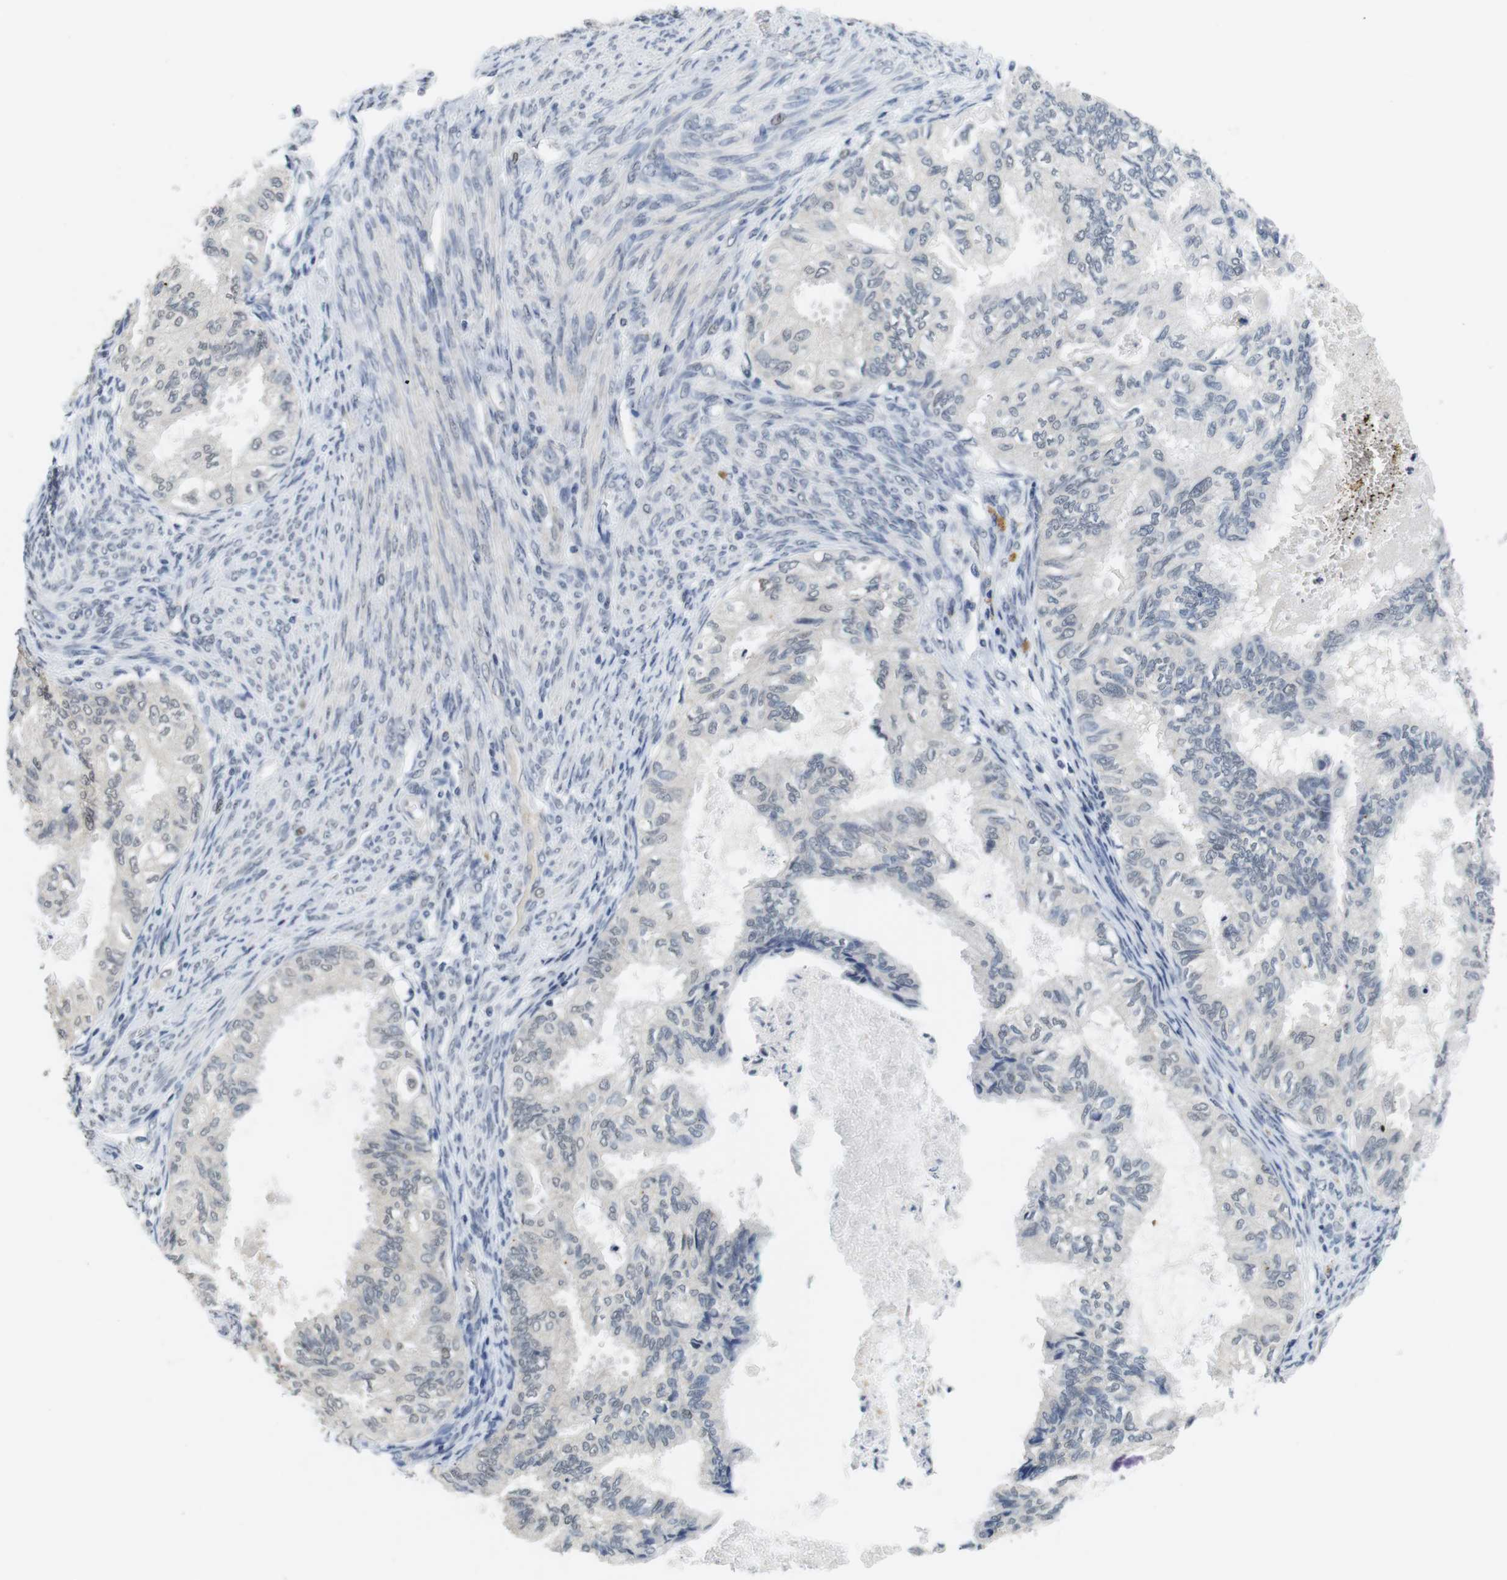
{"staining": {"intensity": "moderate", "quantity": "<25%", "location": "nuclear"}, "tissue": "cervical cancer", "cell_type": "Tumor cells", "image_type": "cancer", "snomed": [{"axis": "morphology", "description": "Normal tissue, NOS"}, {"axis": "morphology", "description": "Adenocarcinoma, NOS"}, {"axis": "topography", "description": "Cervix"}, {"axis": "topography", "description": "Endometrium"}], "caption": "About <25% of tumor cells in cervical cancer (adenocarcinoma) exhibit moderate nuclear protein staining as visualized by brown immunohistochemical staining.", "gene": "SKP2", "patient": {"sex": "female", "age": 86}}